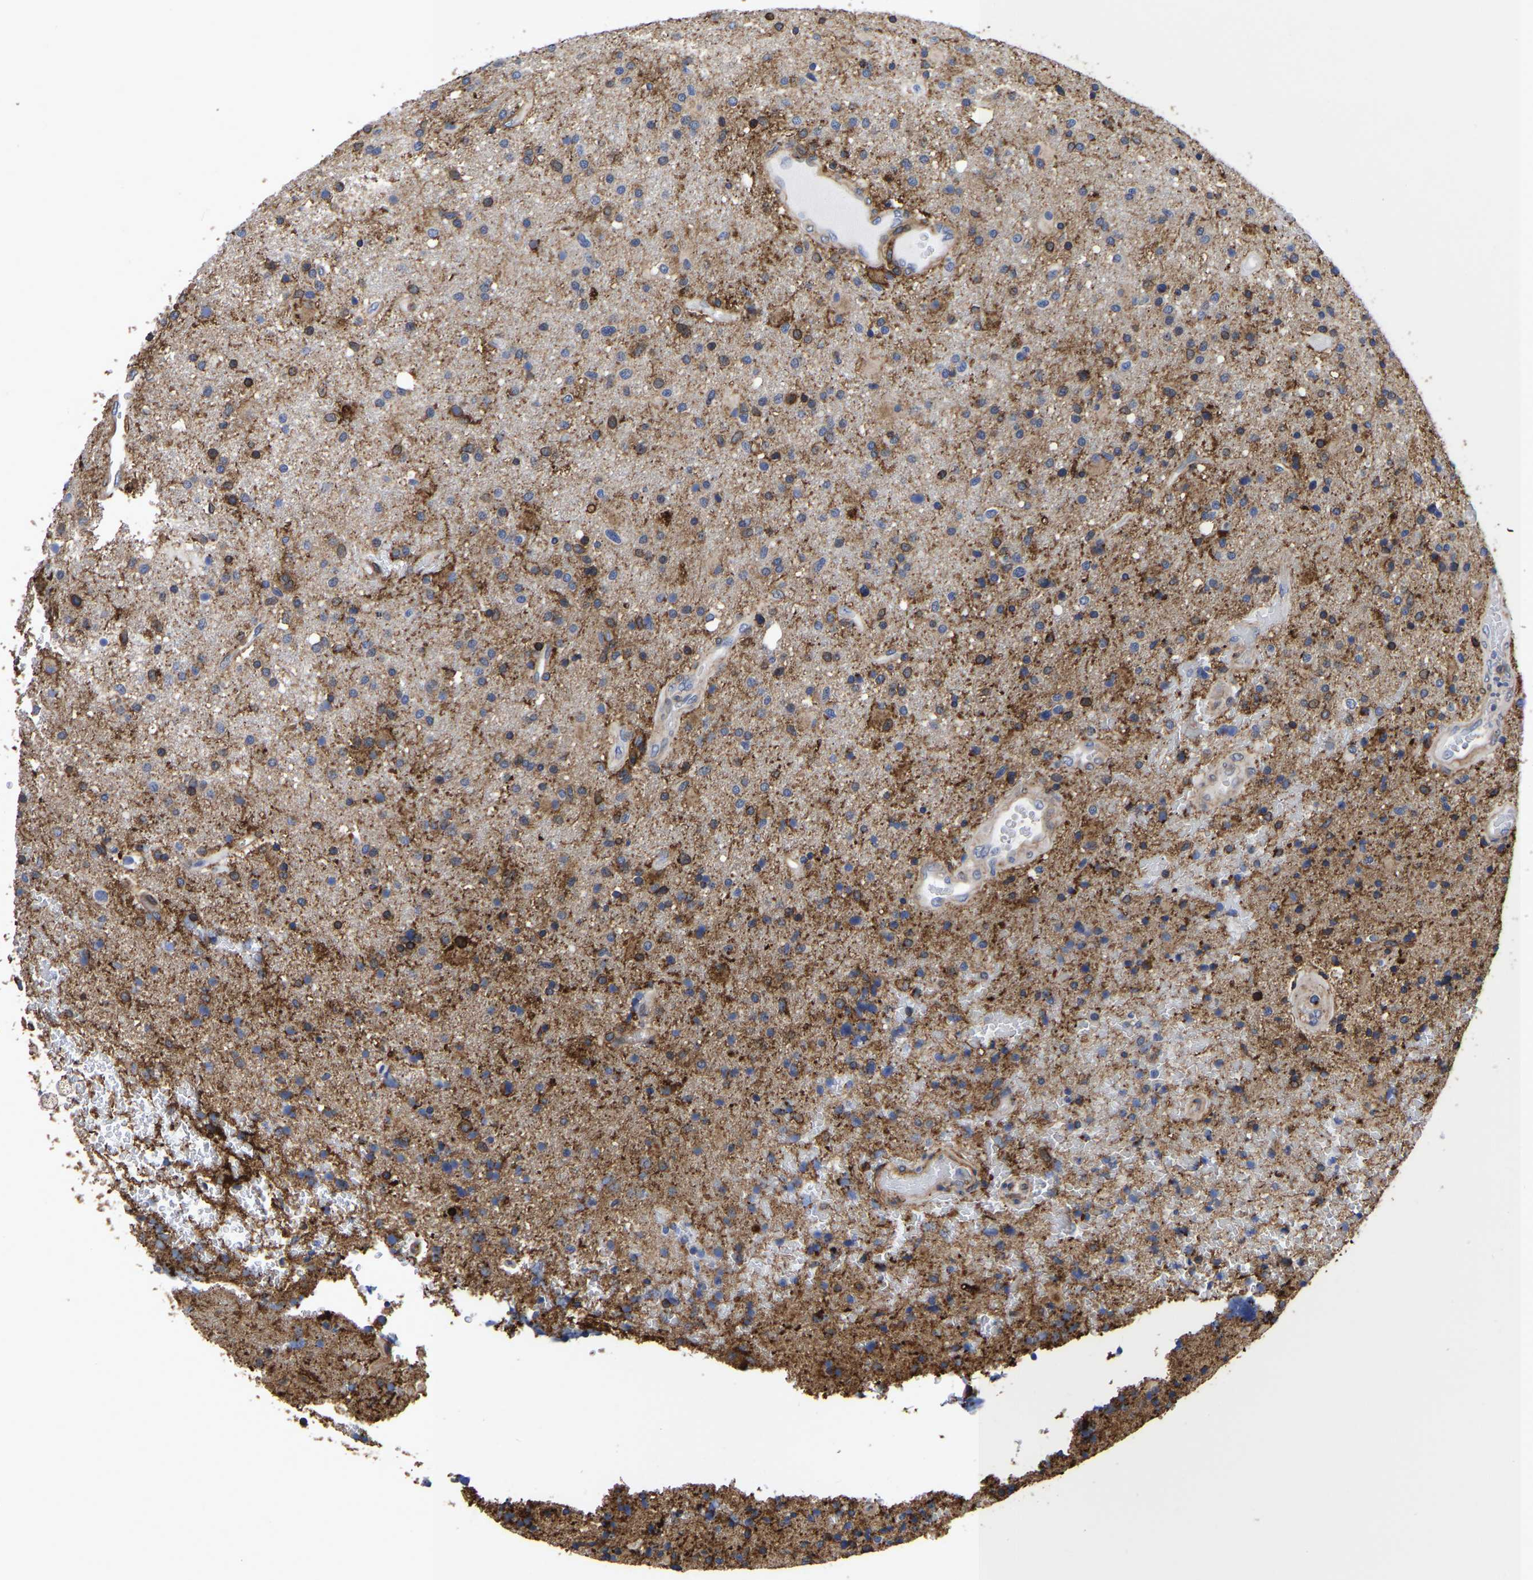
{"staining": {"intensity": "moderate", "quantity": "<25%", "location": "cytoplasmic/membranous,nuclear"}, "tissue": "glioma", "cell_type": "Tumor cells", "image_type": "cancer", "snomed": [{"axis": "morphology", "description": "Glioma, malignant, High grade"}, {"axis": "topography", "description": "Brain"}], "caption": "The immunohistochemical stain highlights moderate cytoplasmic/membranous and nuclear staining in tumor cells of glioma tissue. The staining was performed using DAB, with brown indicating positive protein expression. Nuclei are stained blue with hematoxylin.", "gene": "LIF", "patient": {"sex": "male", "age": 72}}